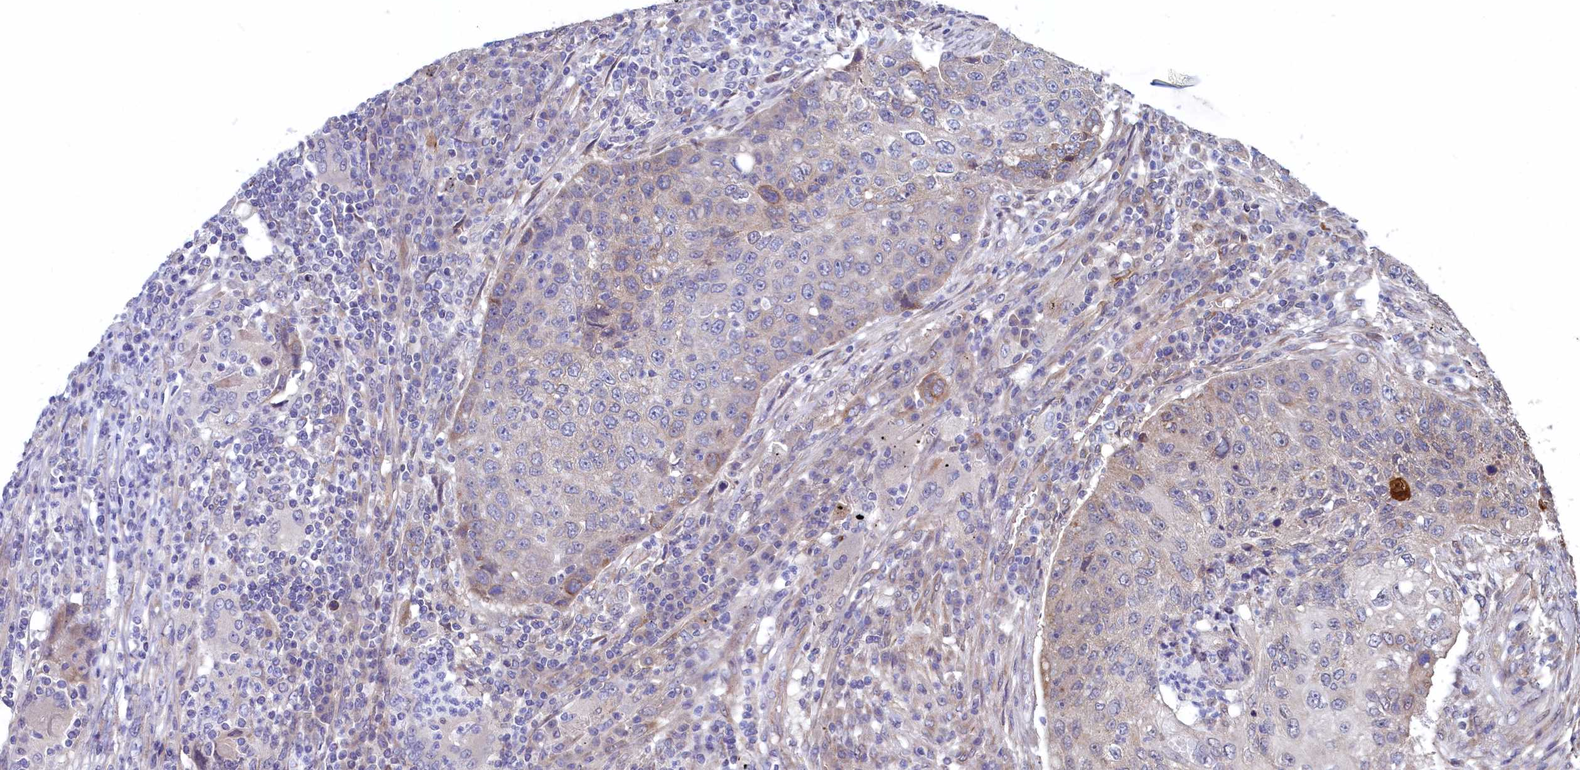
{"staining": {"intensity": "negative", "quantity": "none", "location": "none"}, "tissue": "lung cancer", "cell_type": "Tumor cells", "image_type": "cancer", "snomed": [{"axis": "morphology", "description": "Squamous cell carcinoma, NOS"}, {"axis": "topography", "description": "Lung"}], "caption": "High magnification brightfield microscopy of lung cancer (squamous cell carcinoma) stained with DAB (brown) and counterstained with hematoxylin (blue): tumor cells show no significant positivity.", "gene": "SPATA2L", "patient": {"sex": "female", "age": 63}}